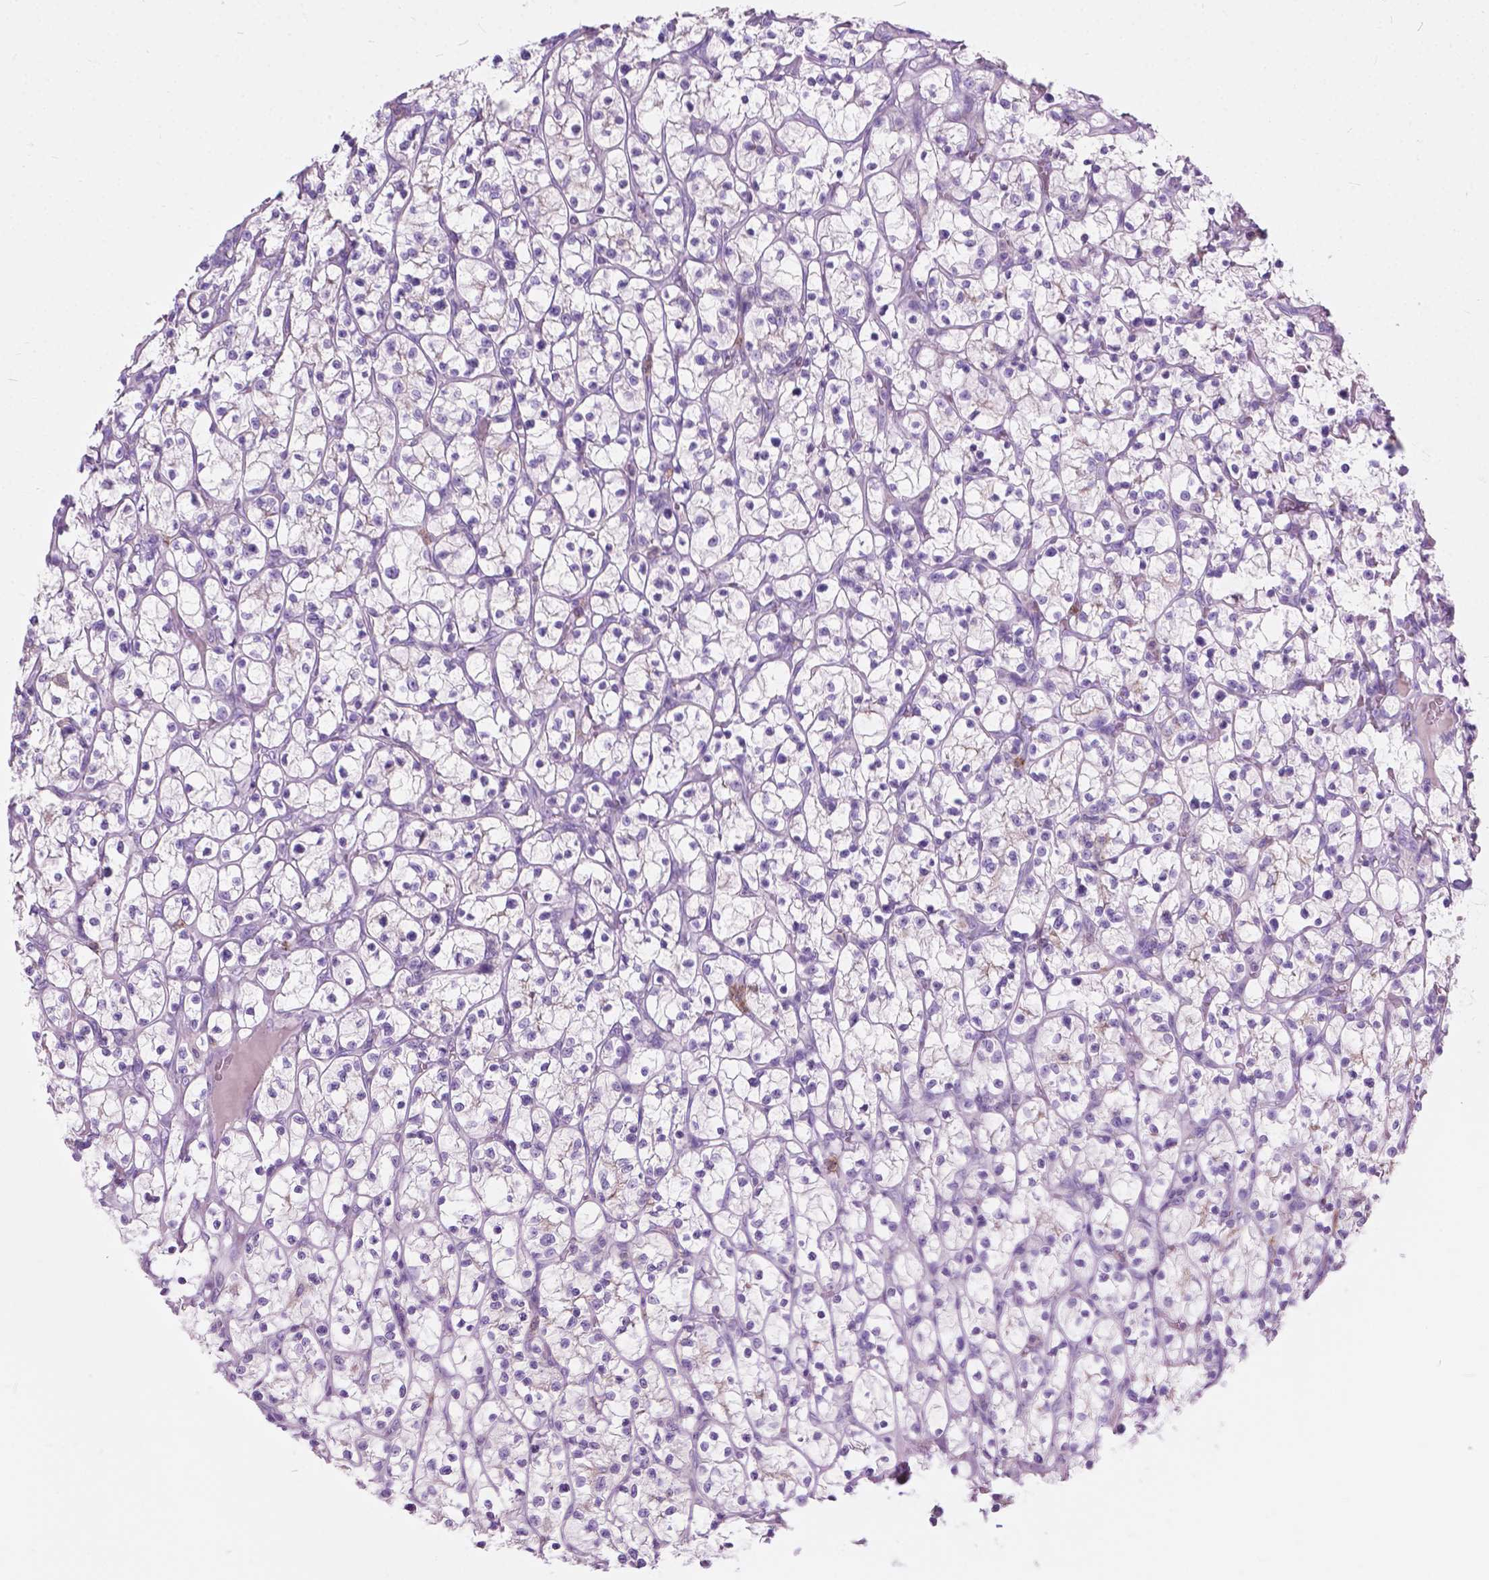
{"staining": {"intensity": "negative", "quantity": "none", "location": "none"}, "tissue": "renal cancer", "cell_type": "Tumor cells", "image_type": "cancer", "snomed": [{"axis": "morphology", "description": "Adenocarcinoma, NOS"}, {"axis": "topography", "description": "Kidney"}], "caption": "DAB immunohistochemical staining of renal adenocarcinoma reveals no significant staining in tumor cells. Brightfield microscopy of IHC stained with DAB (brown) and hematoxylin (blue), captured at high magnification.", "gene": "PRR35", "patient": {"sex": "female", "age": 64}}